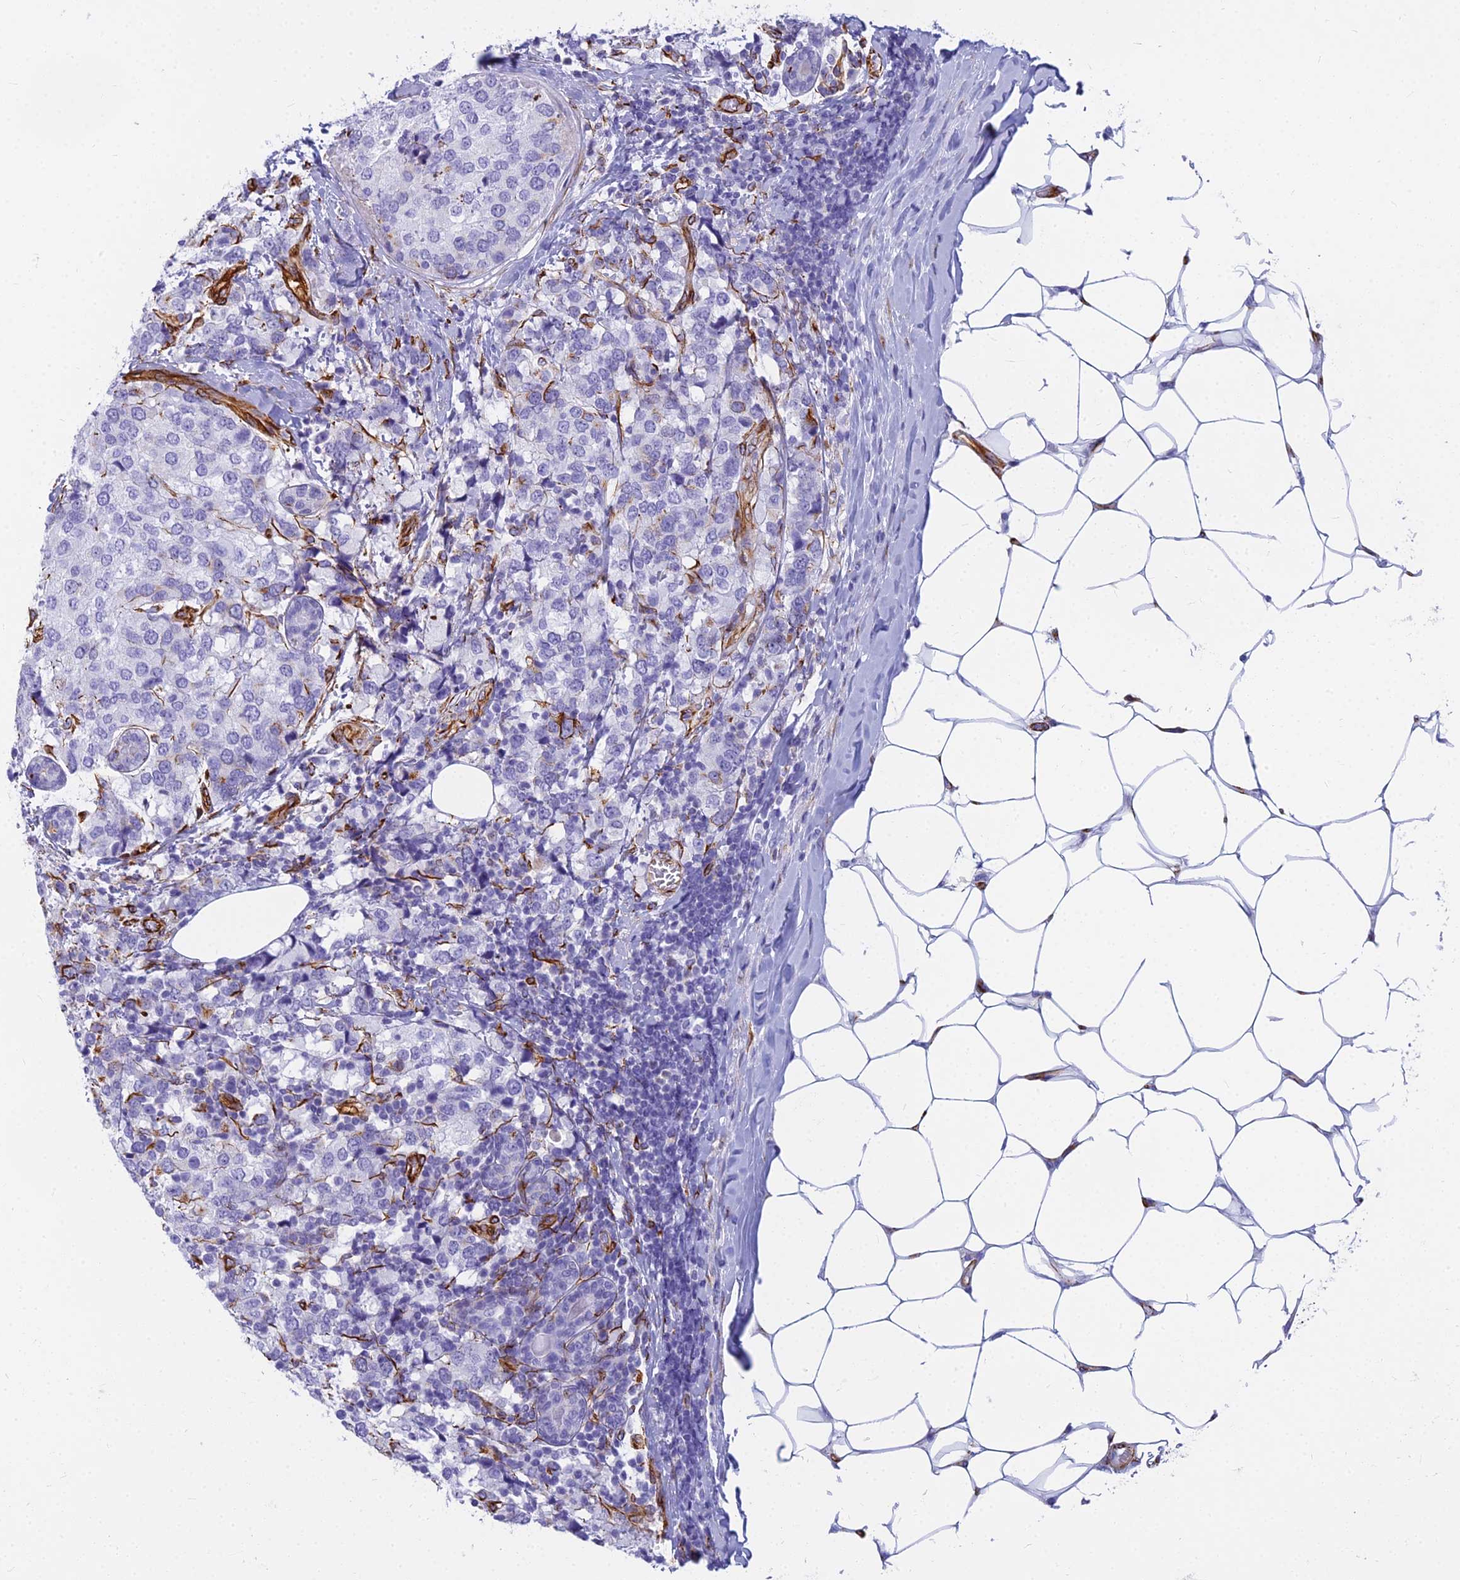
{"staining": {"intensity": "negative", "quantity": "none", "location": "none"}, "tissue": "breast cancer", "cell_type": "Tumor cells", "image_type": "cancer", "snomed": [{"axis": "morphology", "description": "Lobular carcinoma"}, {"axis": "topography", "description": "Breast"}], "caption": "Breast lobular carcinoma was stained to show a protein in brown. There is no significant expression in tumor cells. Nuclei are stained in blue.", "gene": "EVI2A", "patient": {"sex": "female", "age": 59}}